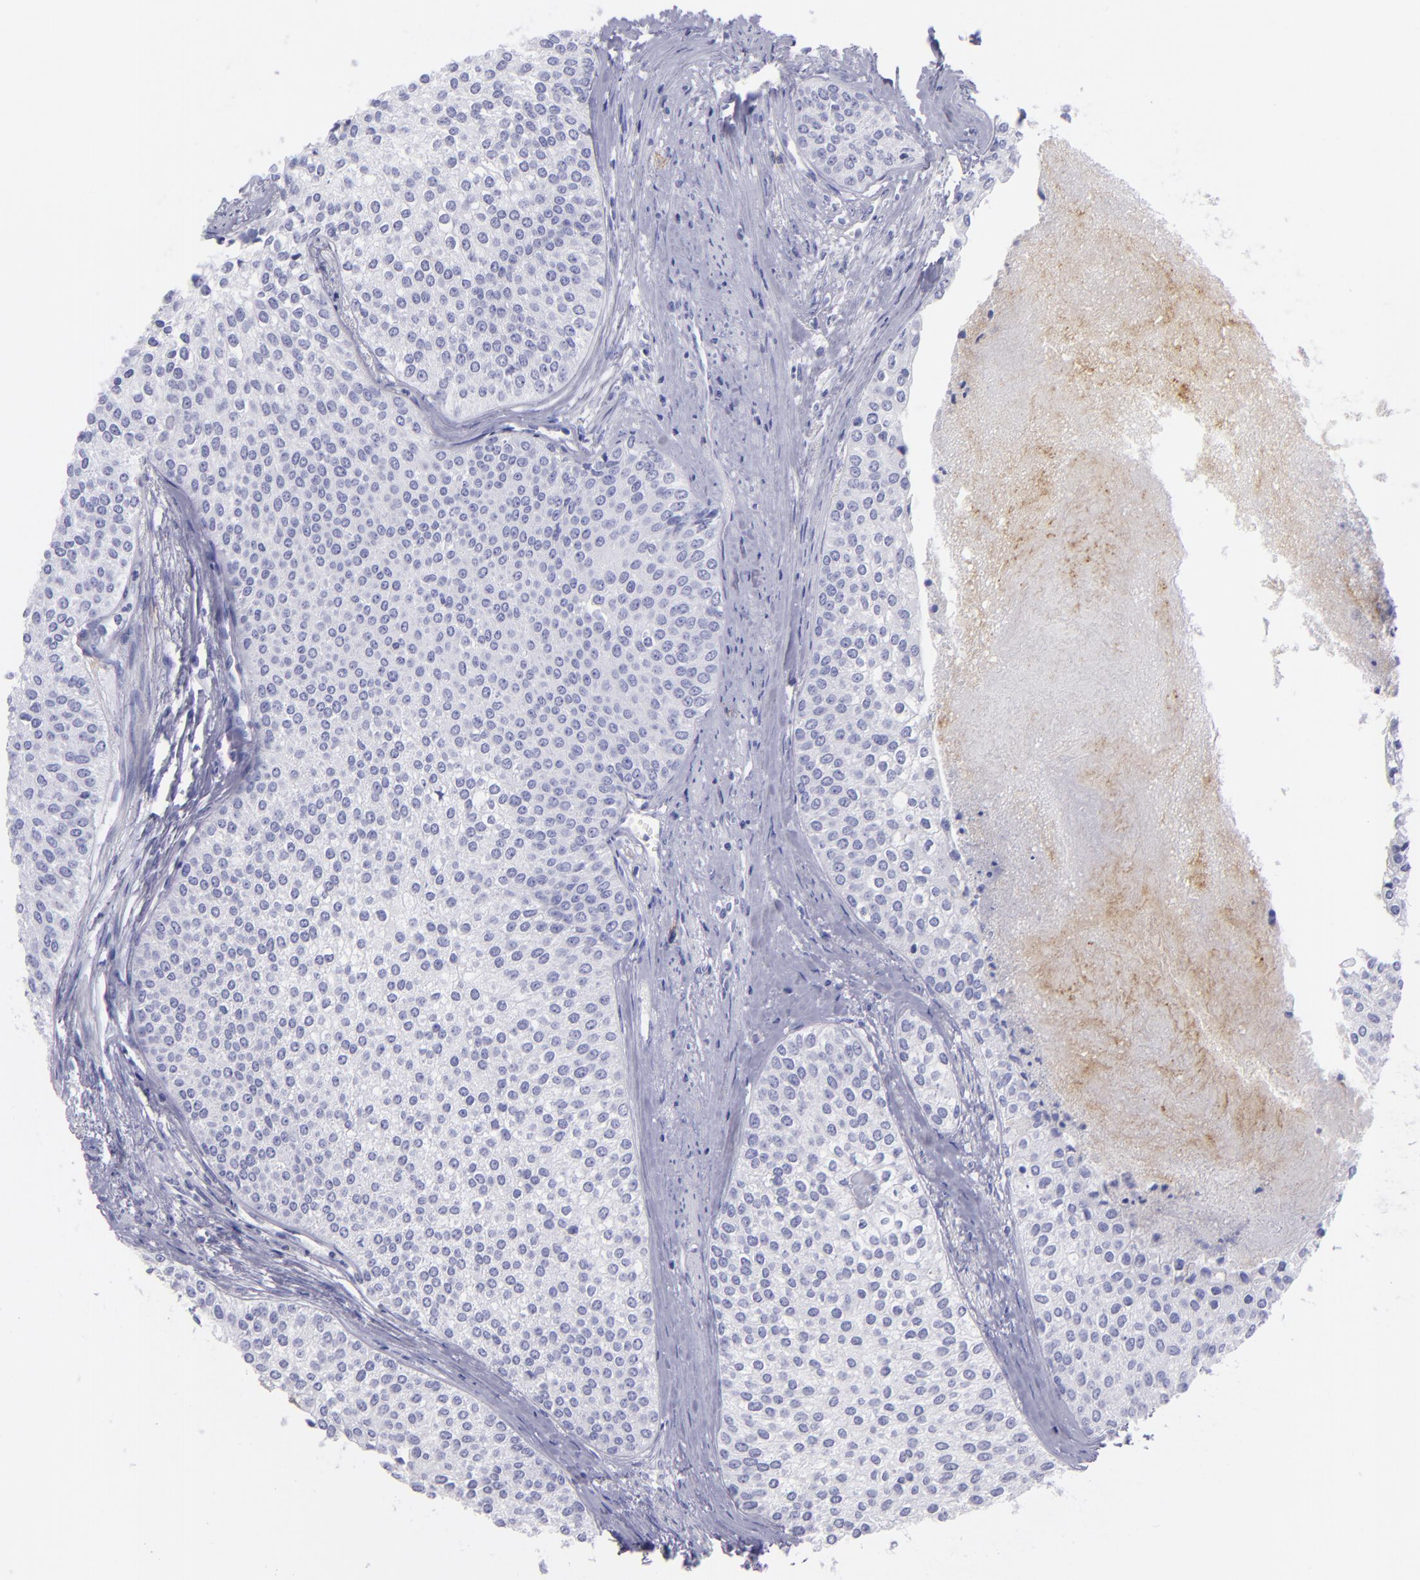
{"staining": {"intensity": "negative", "quantity": "none", "location": "none"}, "tissue": "urothelial cancer", "cell_type": "Tumor cells", "image_type": "cancer", "snomed": [{"axis": "morphology", "description": "Urothelial carcinoma, Low grade"}, {"axis": "topography", "description": "Urinary bladder"}], "caption": "Urothelial cancer stained for a protein using immunohistochemistry (IHC) displays no positivity tumor cells.", "gene": "CD82", "patient": {"sex": "female", "age": 73}}